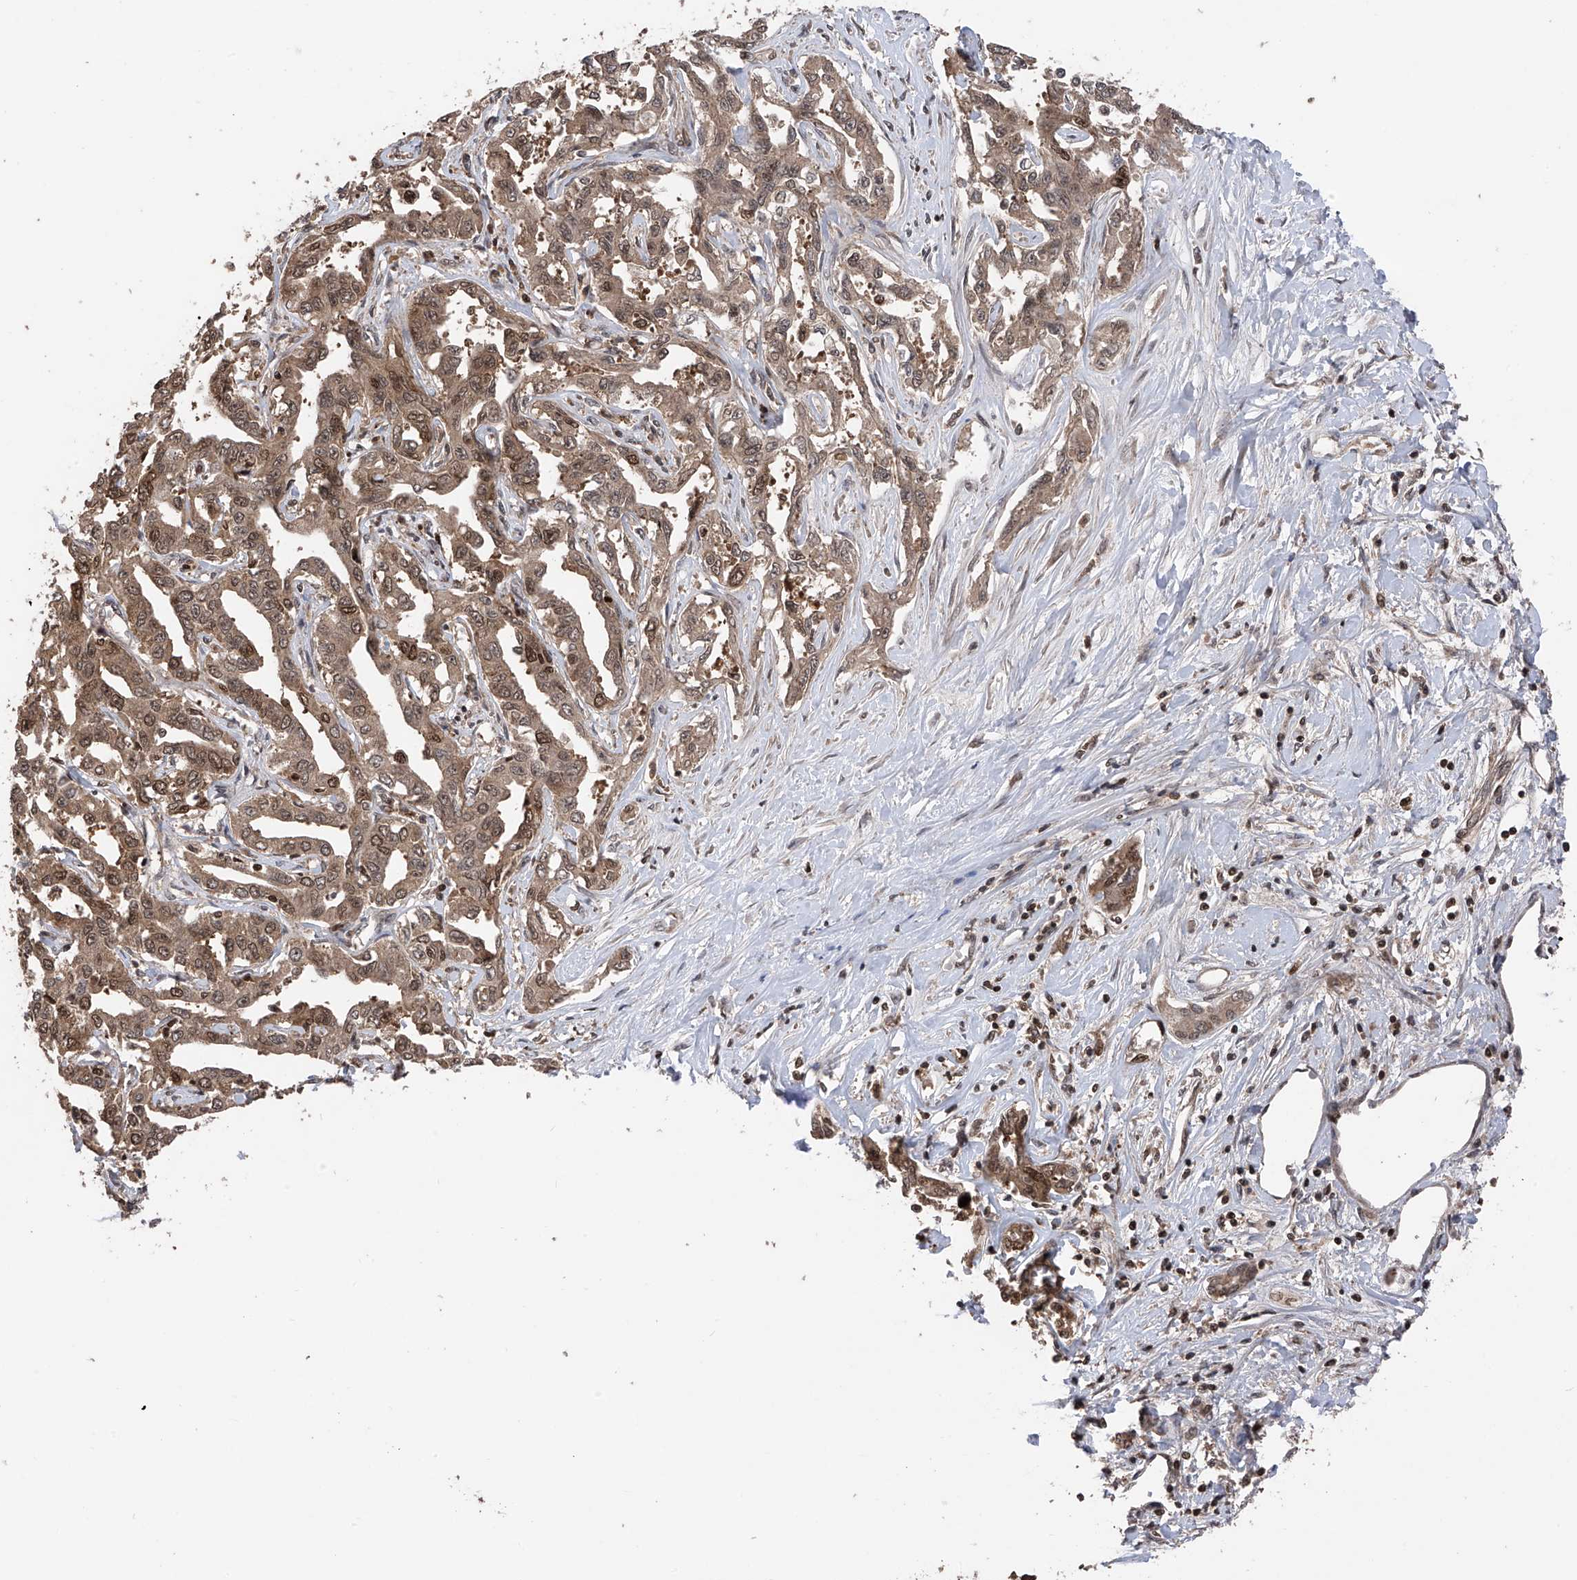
{"staining": {"intensity": "moderate", "quantity": ">75%", "location": "cytoplasmic/membranous,nuclear"}, "tissue": "liver cancer", "cell_type": "Tumor cells", "image_type": "cancer", "snomed": [{"axis": "morphology", "description": "Cholangiocarcinoma"}, {"axis": "topography", "description": "Liver"}], "caption": "An image of human liver cancer (cholangiocarcinoma) stained for a protein demonstrates moderate cytoplasmic/membranous and nuclear brown staining in tumor cells.", "gene": "DNAJC9", "patient": {"sex": "male", "age": 59}}